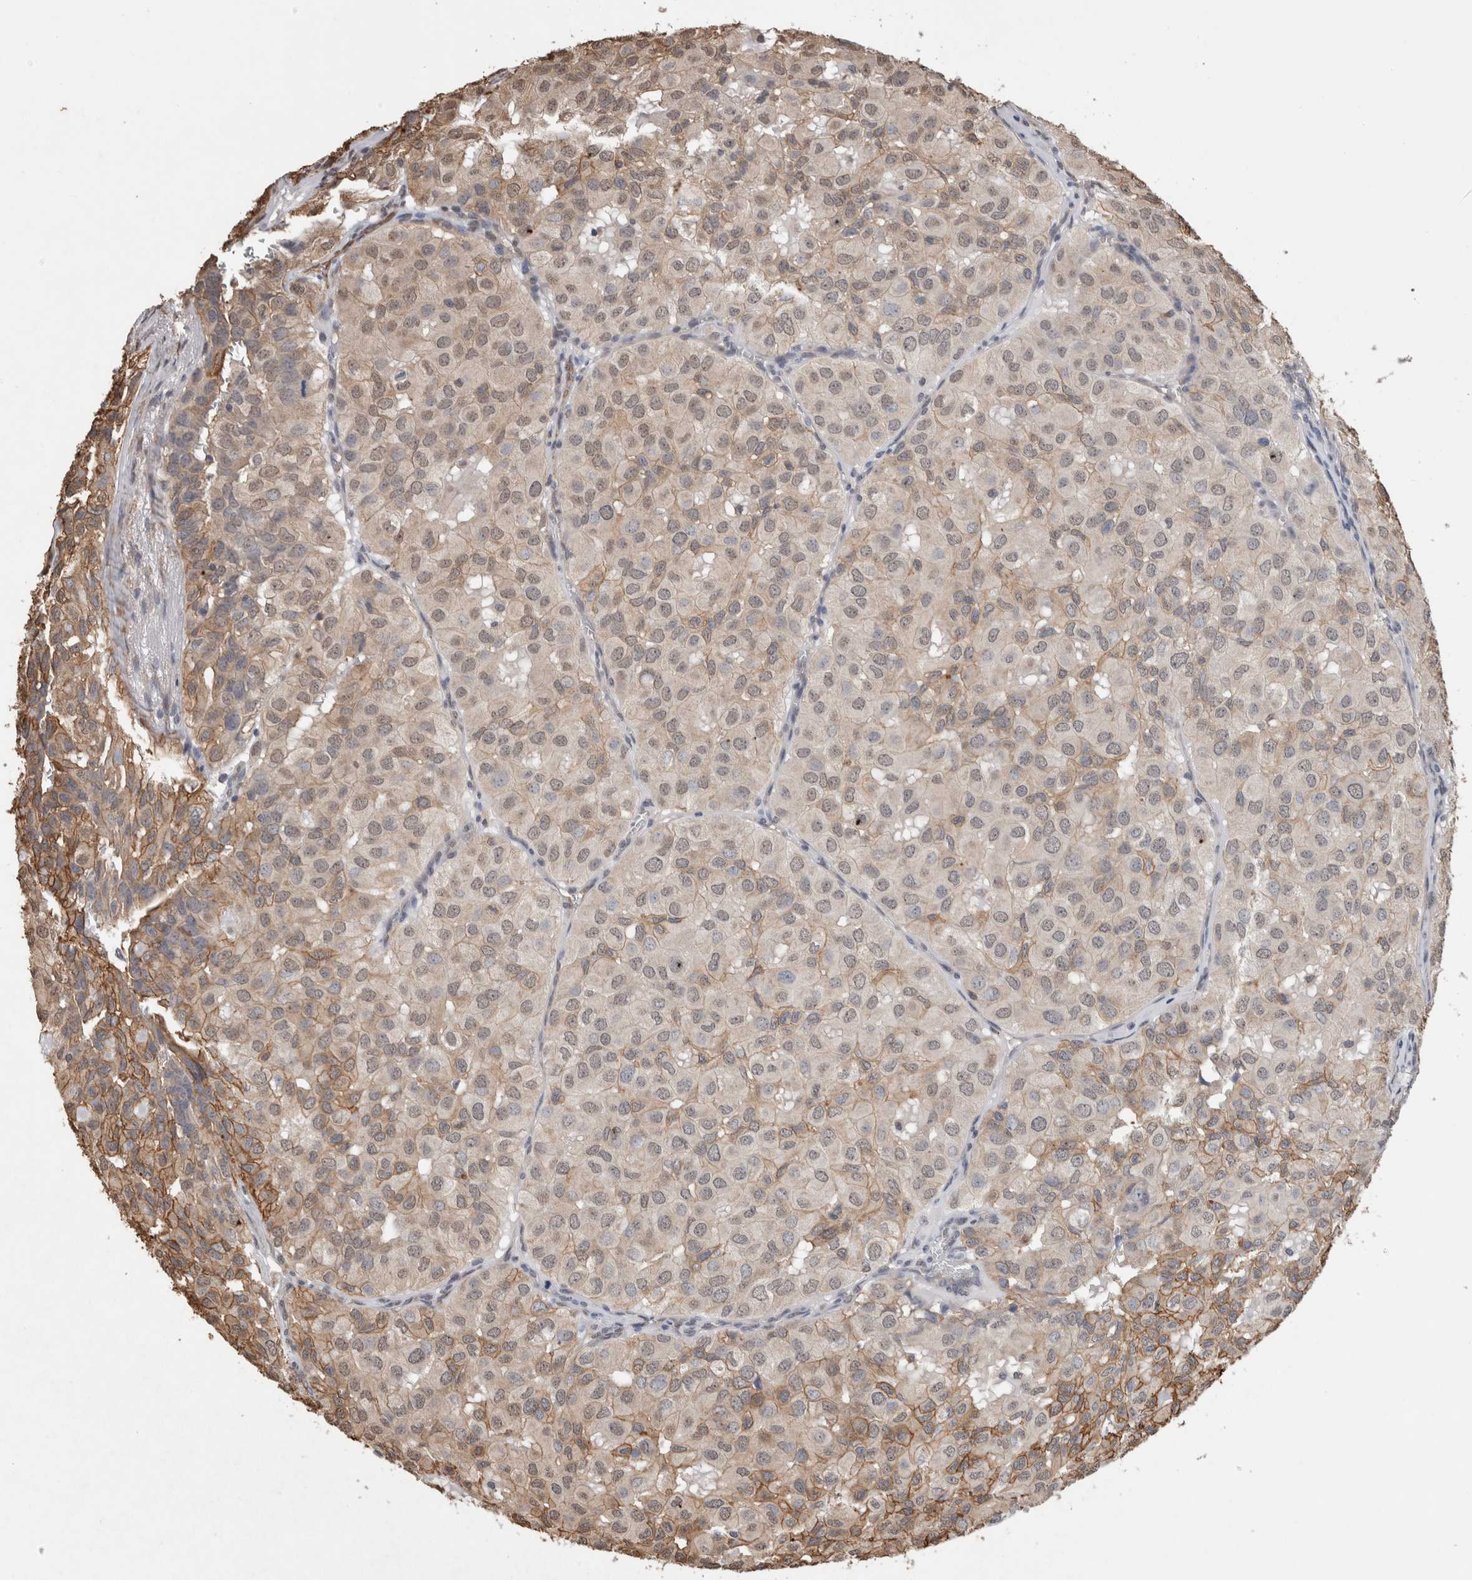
{"staining": {"intensity": "moderate", "quantity": "<25%", "location": "cytoplasmic/membranous,nuclear"}, "tissue": "head and neck cancer", "cell_type": "Tumor cells", "image_type": "cancer", "snomed": [{"axis": "morphology", "description": "Adenocarcinoma, NOS"}, {"axis": "topography", "description": "Salivary gland, NOS"}, {"axis": "topography", "description": "Head-Neck"}], "caption": "The micrograph displays a brown stain indicating the presence of a protein in the cytoplasmic/membranous and nuclear of tumor cells in head and neck cancer.", "gene": "S100A10", "patient": {"sex": "female", "age": 76}}